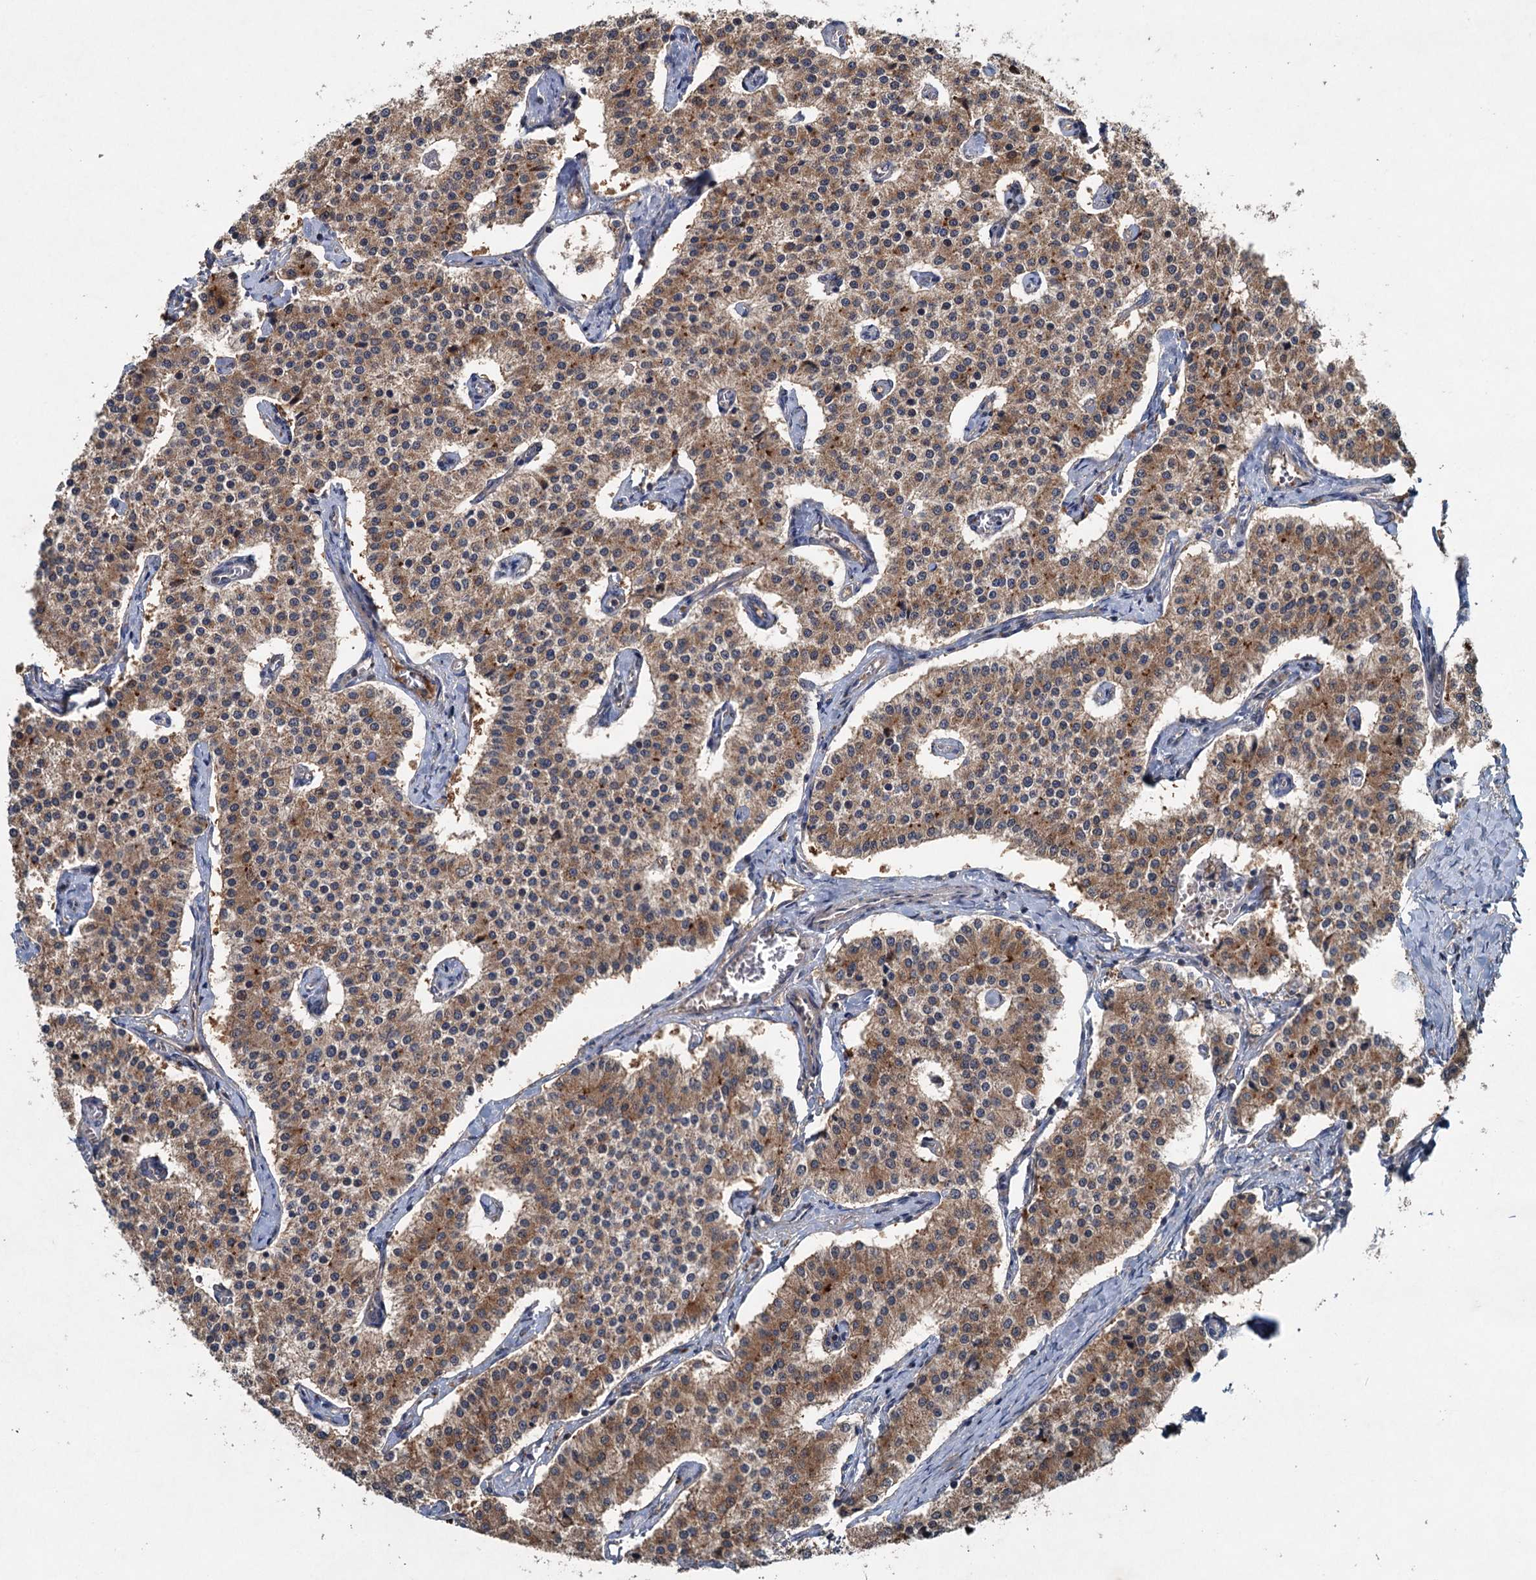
{"staining": {"intensity": "moderate", "quantity": ">75%", "location": "cytoplasmic/membranous"}, "tissue": "carcinoid", "cell_type": "Tumor cells", "image_type": "cancer", "snomed": [{"axis": "morphology", "description": "Carcinoid, malignant, NOS"}, {"axis": "topography", "description": "Colon"}], "caption": "Protein staining by immunohistochemistry displays moderate cytoplasmic/membranous expression in about >75% of tumor cells in carcinoid.", "gene": "TAPBPL", "patient": {"sex": "female", "age": 52}}